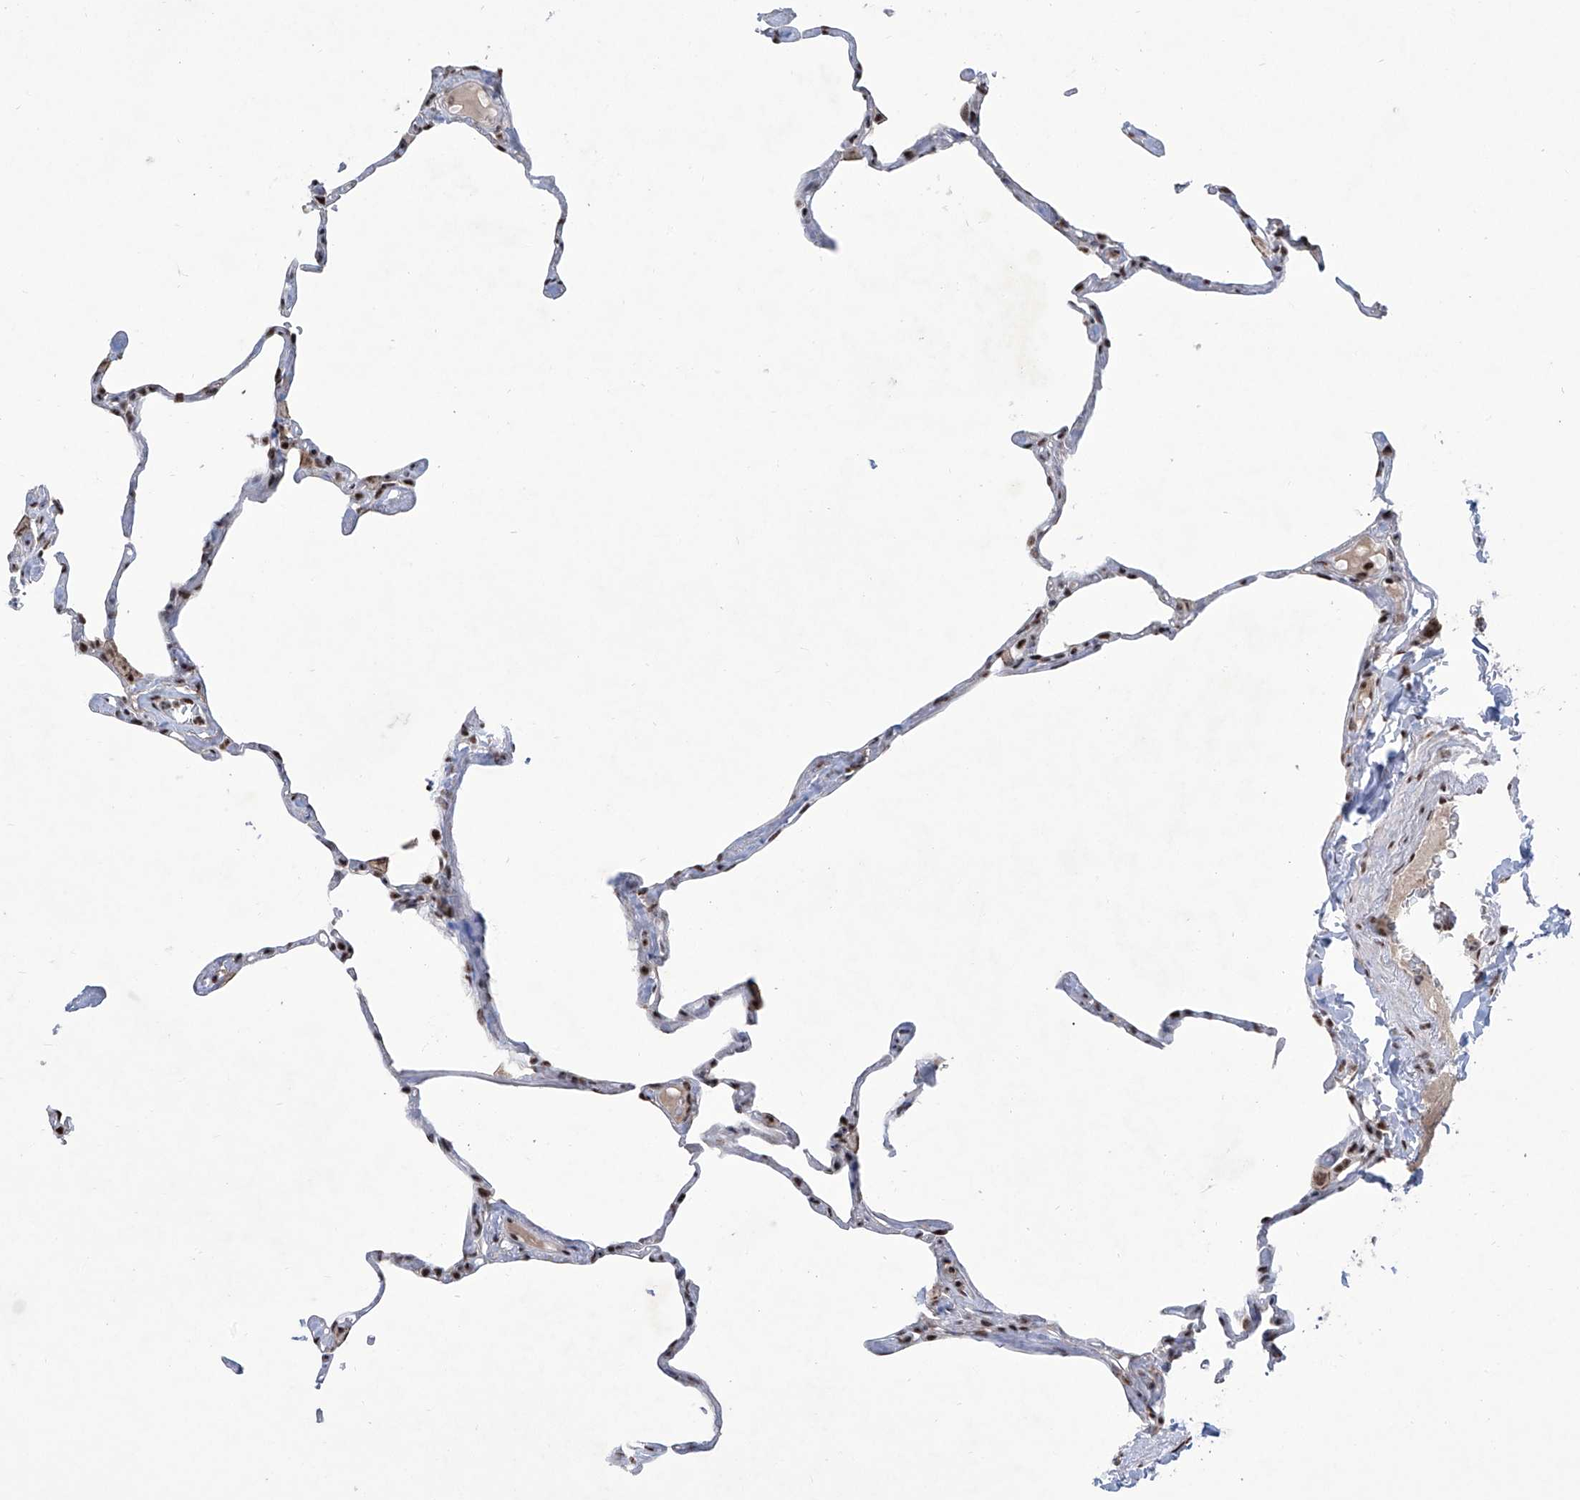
{"staining": {"intensity": "moderate", "quantity": "25%-75%", "location": "nuclear"}, "tissue": "lung", "cell_type": "Alveolar cells", "image_type": "normal", "snomed": [{"axis": "morphology", "description": "Normal tissue, NOS"}, {"axis": "topography", "description": "Lung"}], "caption": "A brown stain highlights moderate nuclear expression of a protein in alveolar cells of benign lung.", "gene": "FBXL4", "patient": {"sex": "male", "age": 65}}